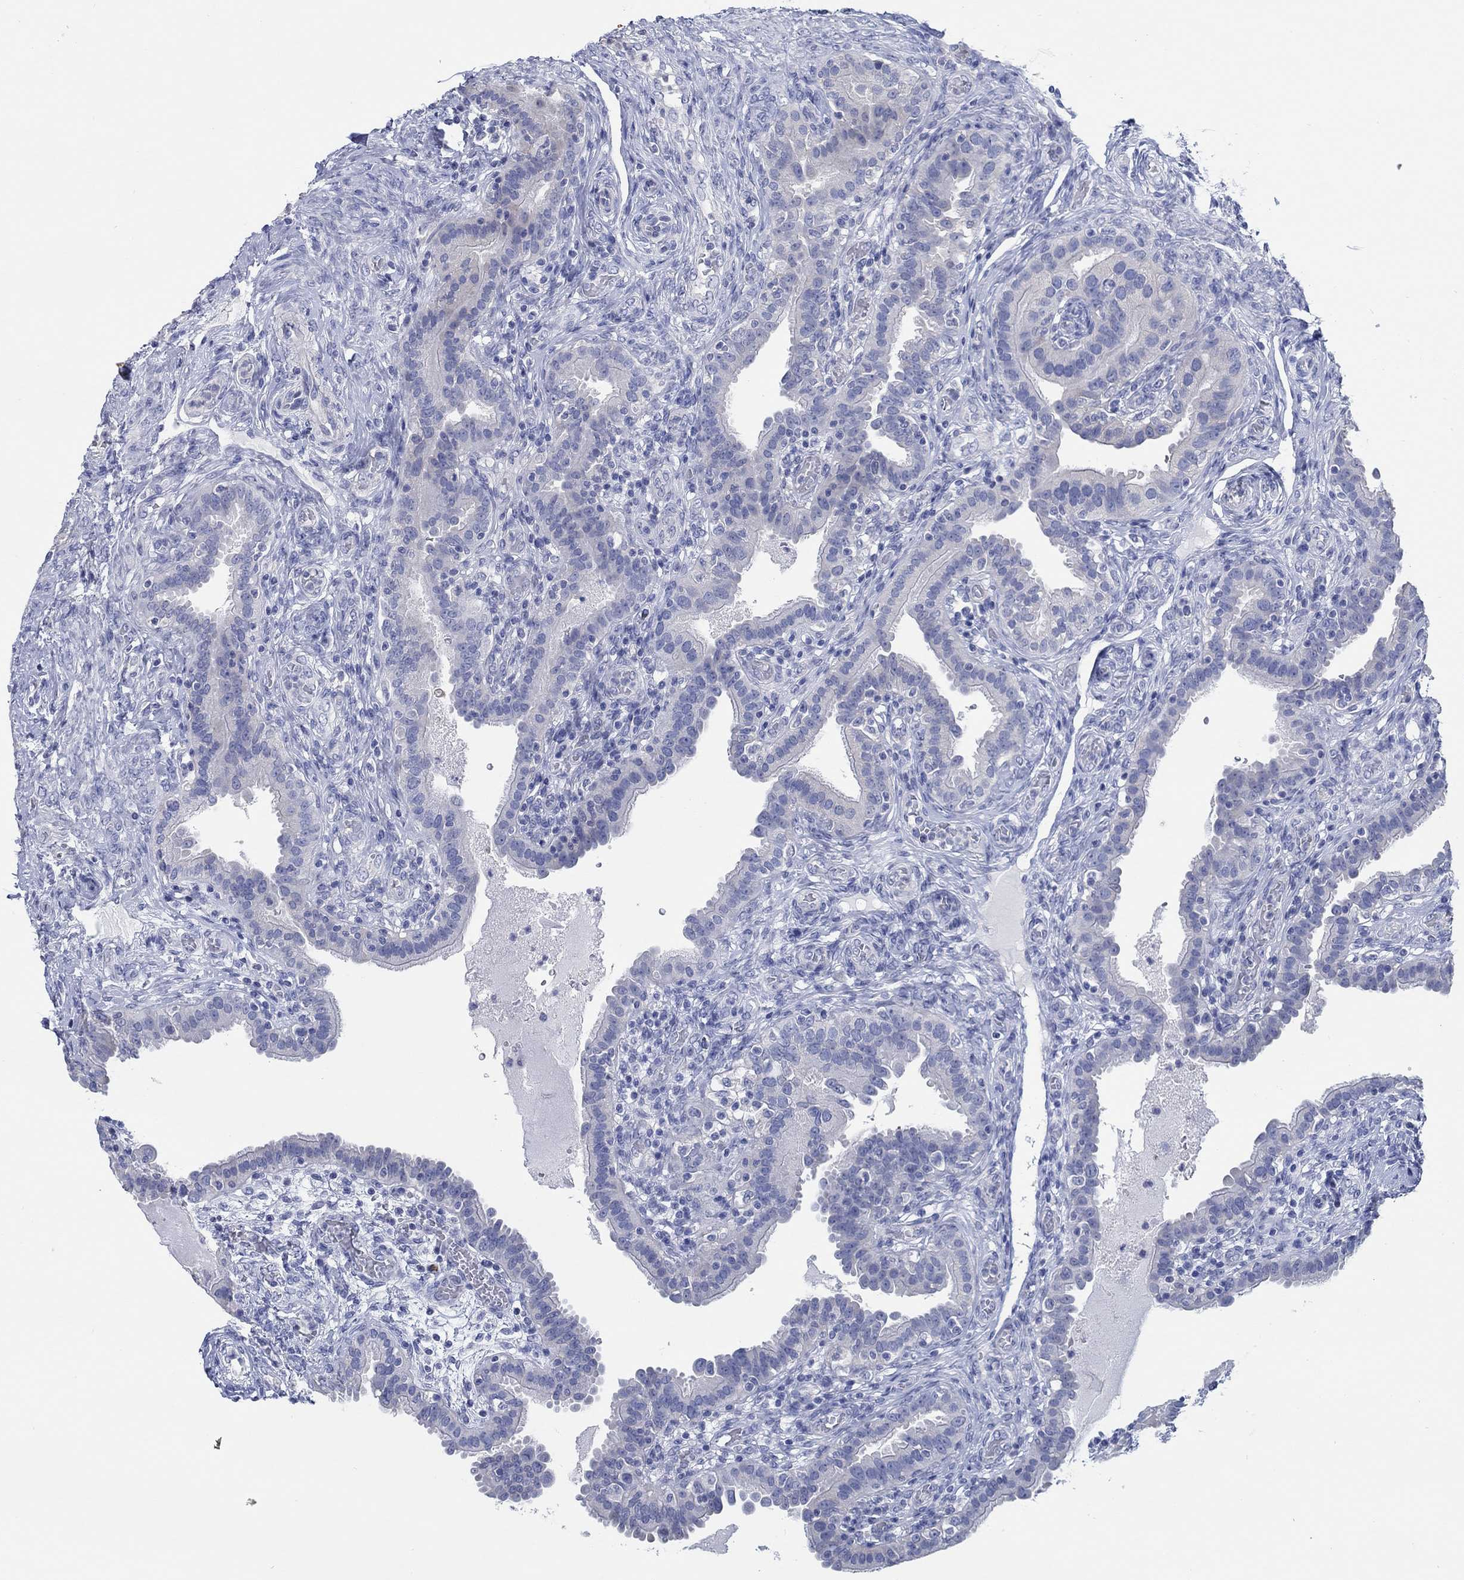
{"staining": {"intensity": "negative", "quantity": "none", "location": "none"}, "tissue": "fallopian tube", "cell_type": "Glandular cells", "image_type": "normal", "snomed": [{"axis": "morphology", "description": "Normal tissue, NOS"}, {"axis": "topography", "description": "Fallopian tube"}, {"axis": "topography", "description": "Ovary"}], "caption": "IHC of normal human fallopian tube exhibits no expression in glandular cells. (DAB (3,3'-diaminobenzidine) IHC with hematoxylin counter stain).", "gene": "TOMM20L", "patient": {"sex": "female", "age": 41}}